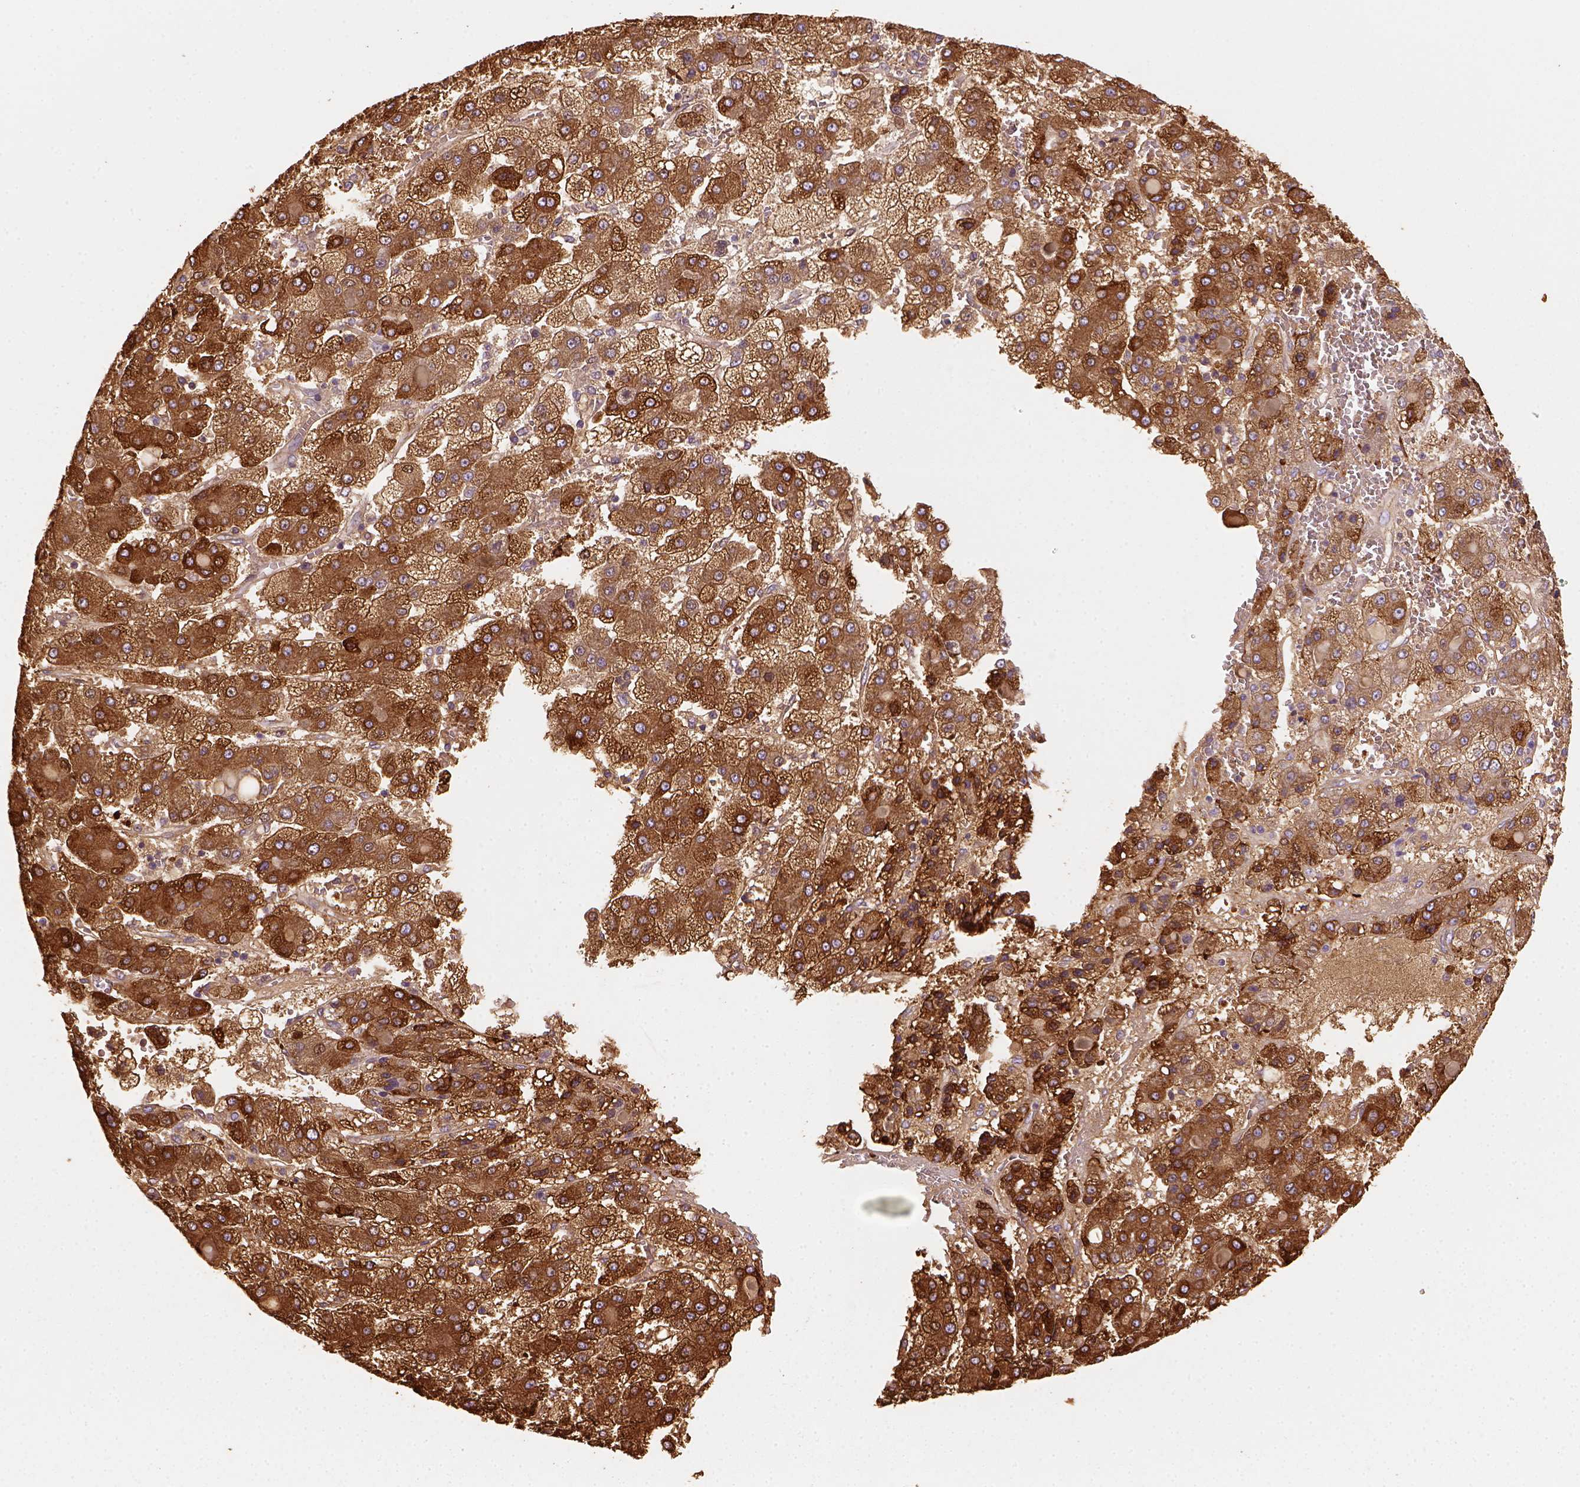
{"staining": {"intensity": "strong", "quantity": ">75%", "location": "cytoplasmic/membranous"}, "tissue": "liver cancer", "cell_type": "Tumor cells", "image_type": "cancer", "snomed": [{"axis": "morphology", "description": "Carcinoma, Hepatocellular, NOS"}, {"axis": "topography", "description": "Liver"}], "caption": "Protein expression by IHC displays strong cytoplasmic/membranous staining in approximately >75% of tumor cells in liver cancer.", "gene": "CES2", "patient": {"sex": "male", "age": 73}}